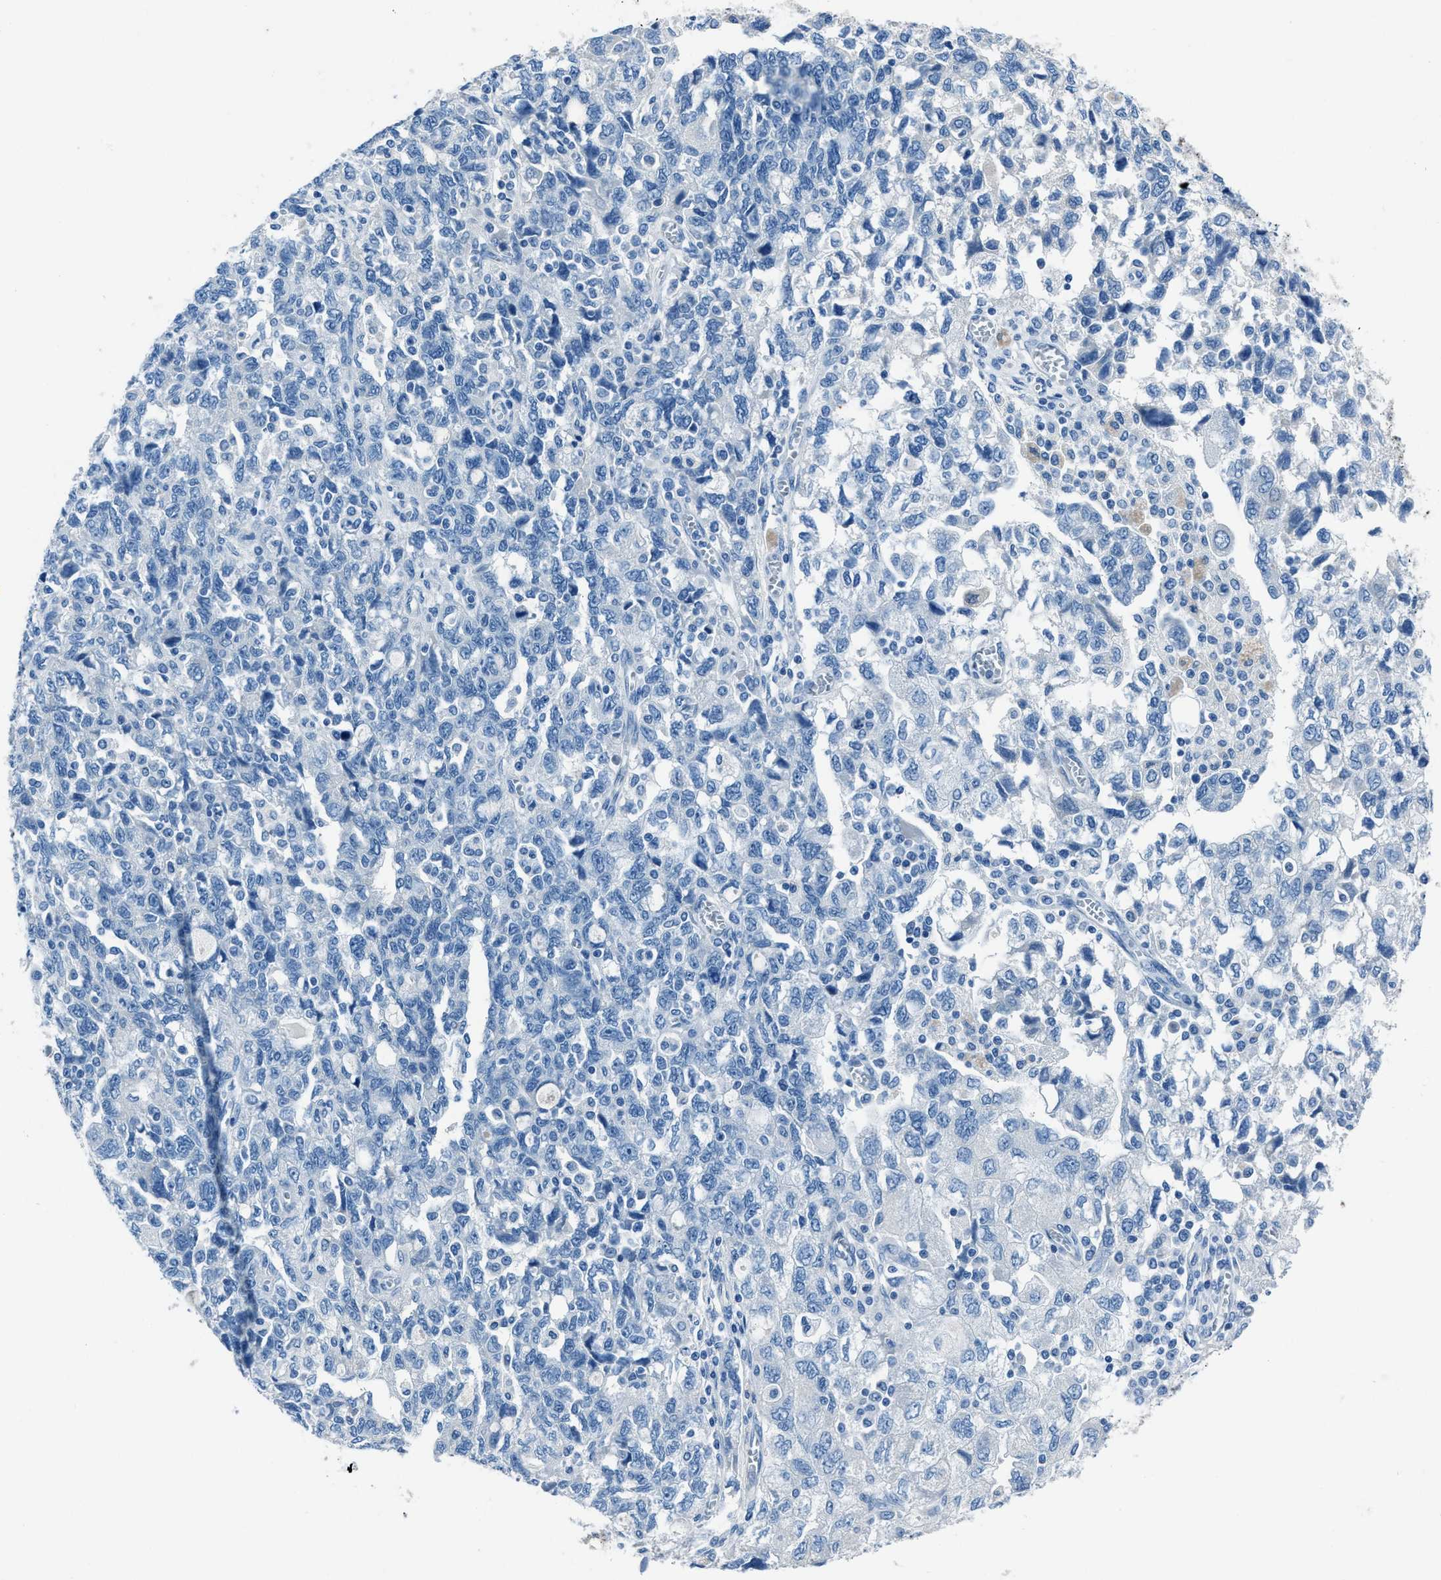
{"staining": {"intensity": "negative", "quantity": "none", "location": "none"}, "tissue": "ovarian cancer", "cell_type": "Tumor cells", "image_type": "cancer", "snomed": [{"axis": "morphology", "description": "Carcinoma, NOS"}, {"axis": "morphology", "description": "Cystadenocarcinoma, serous, NOS"}, {"axis": "topography", "description": "Ovary"}], "caption": "IHC of ovarian cancer displays no staining in tumor cells. Nuclei are stained in blue.", "gene": "AMACR", "patient": {"sex": "female", "age": 69}}